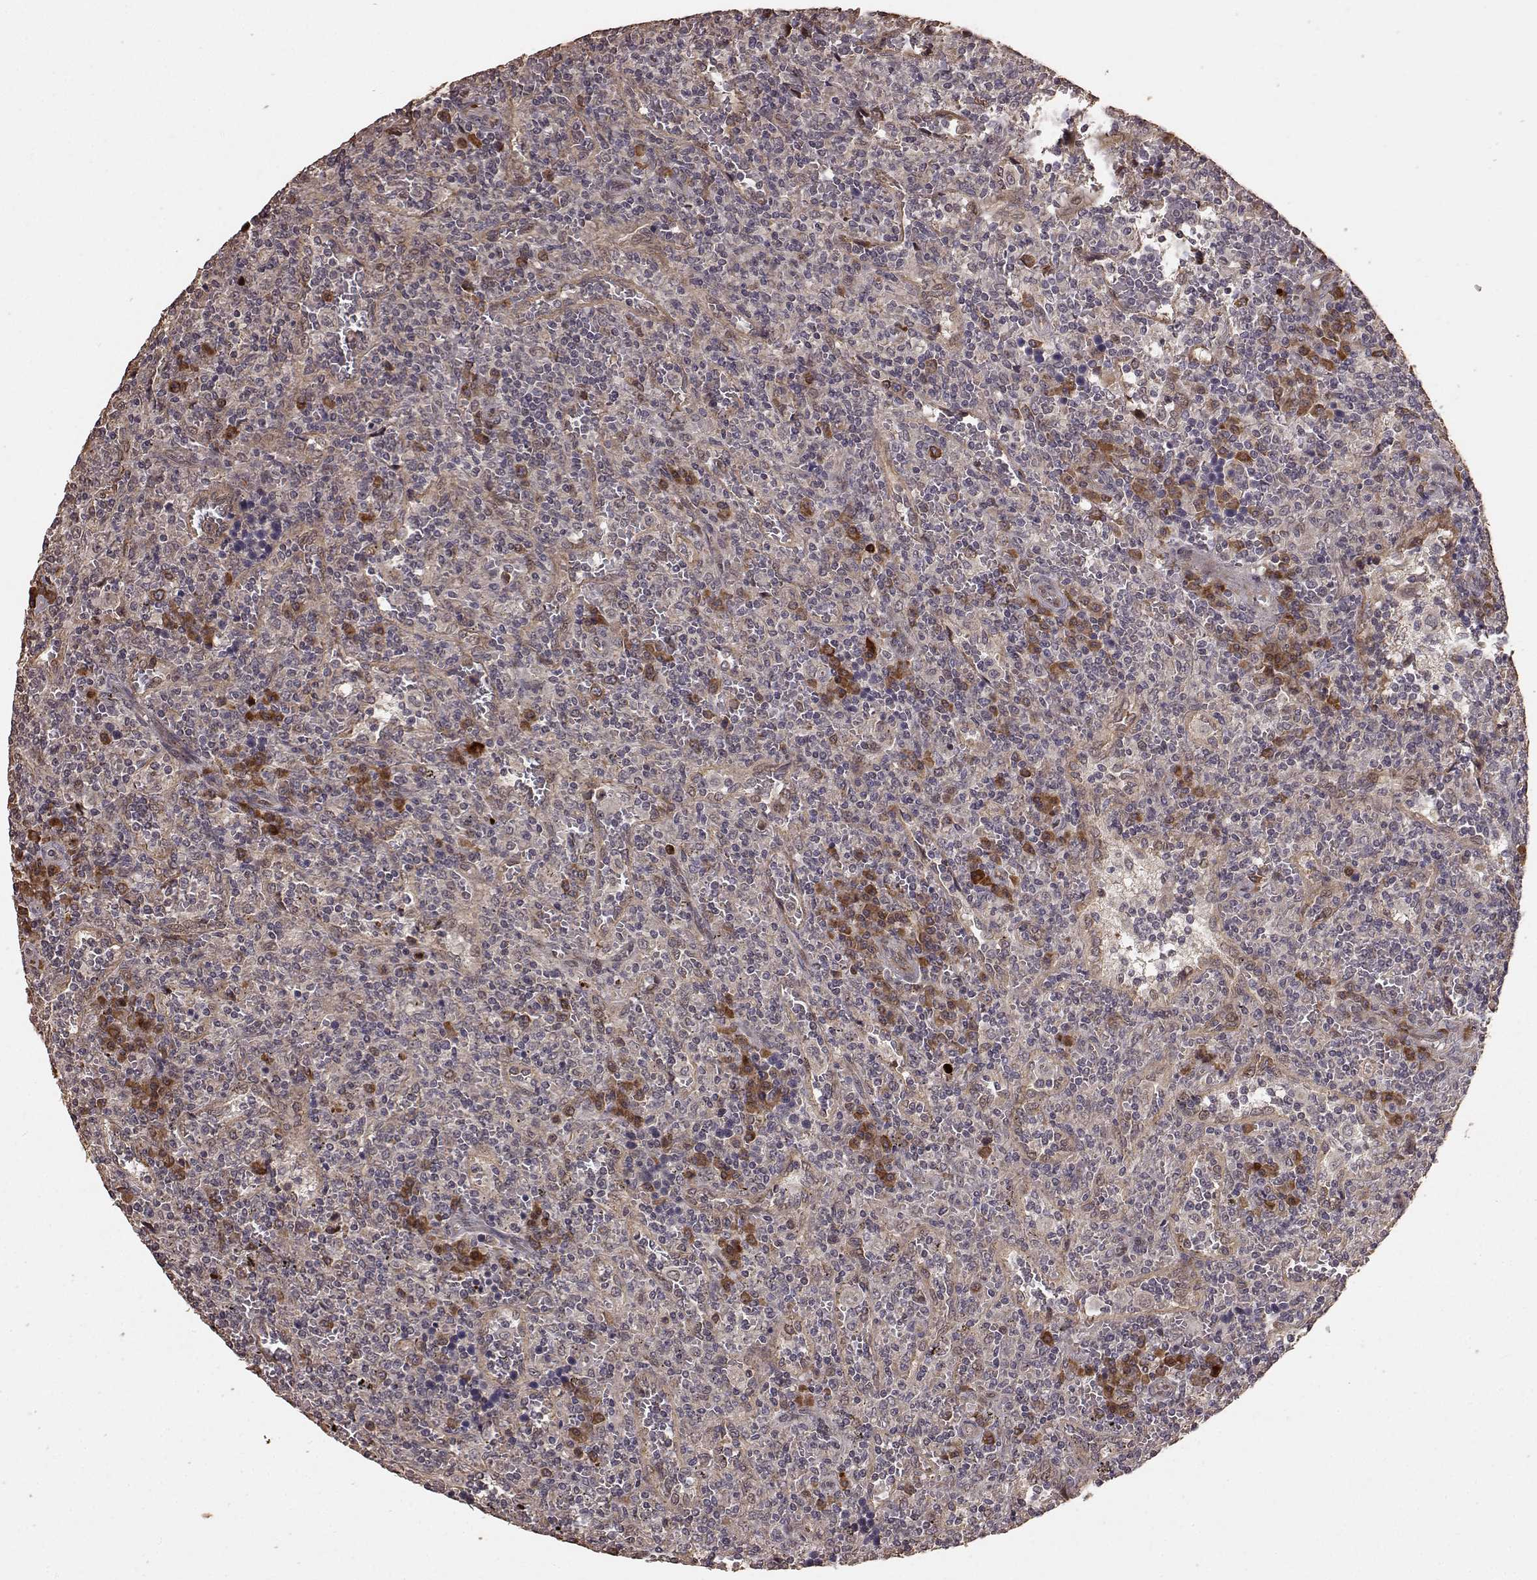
{"staining": {"intensity": "weak", "quantity": ">75%", "location": "cytoplasmic/membranous"}, "tissue": "lymphoma", "cell_type": "Tumor cells", "image_type": "cancer", "snomed": [{"axis": "morphology", "description": "Malignant lymphoma, non-Hodgkin's type, Low grade"}, {"axis": "topography", "description": "Spleen"}], "caption": "IHC of lymphoma demonstrates low levels of weak cytoplasmic/membranous positivity in approximately >75% of tumor cells.", "gene": "USP15", "patient": {"sex": "male", "age": 62}}